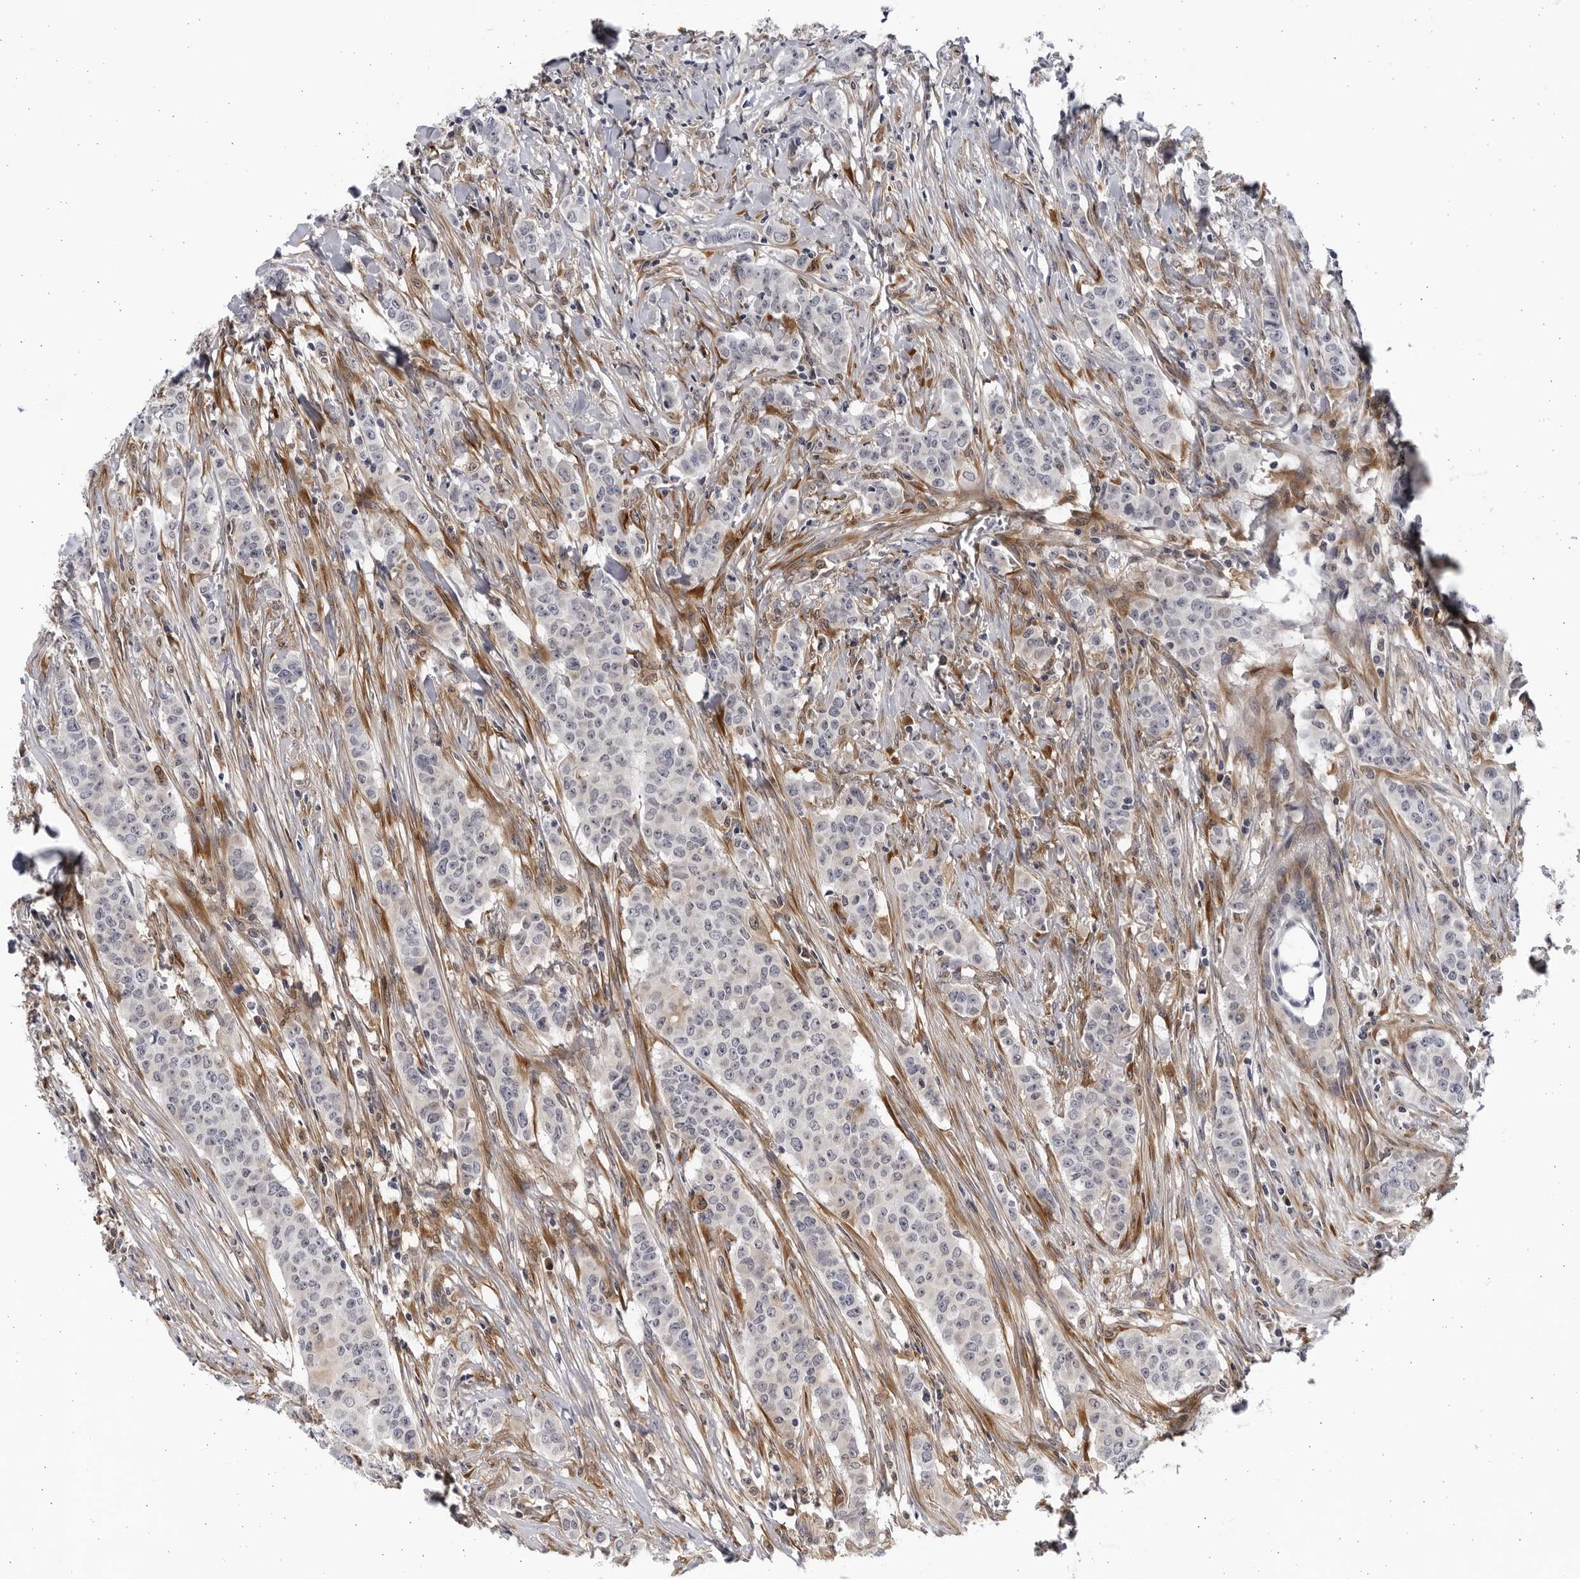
{"staining": {"intensity": "negative", "quantity": "none", "location": "none"}, "tissue": "breast cancer", "cell_type": "Tumor cells", "image_type": "cancer", "snomed": [{"axis": "morphology", "description": "Duct carcinoma"}, {"axis": "topography", "description": "Breast"}], "caption": "The IHC image has no significant staining in tumor cells of breast infiltrating ductal carcinoma tissue.", "gene": "BMP2K", "patient": {"sex": "female", "age": 40}}